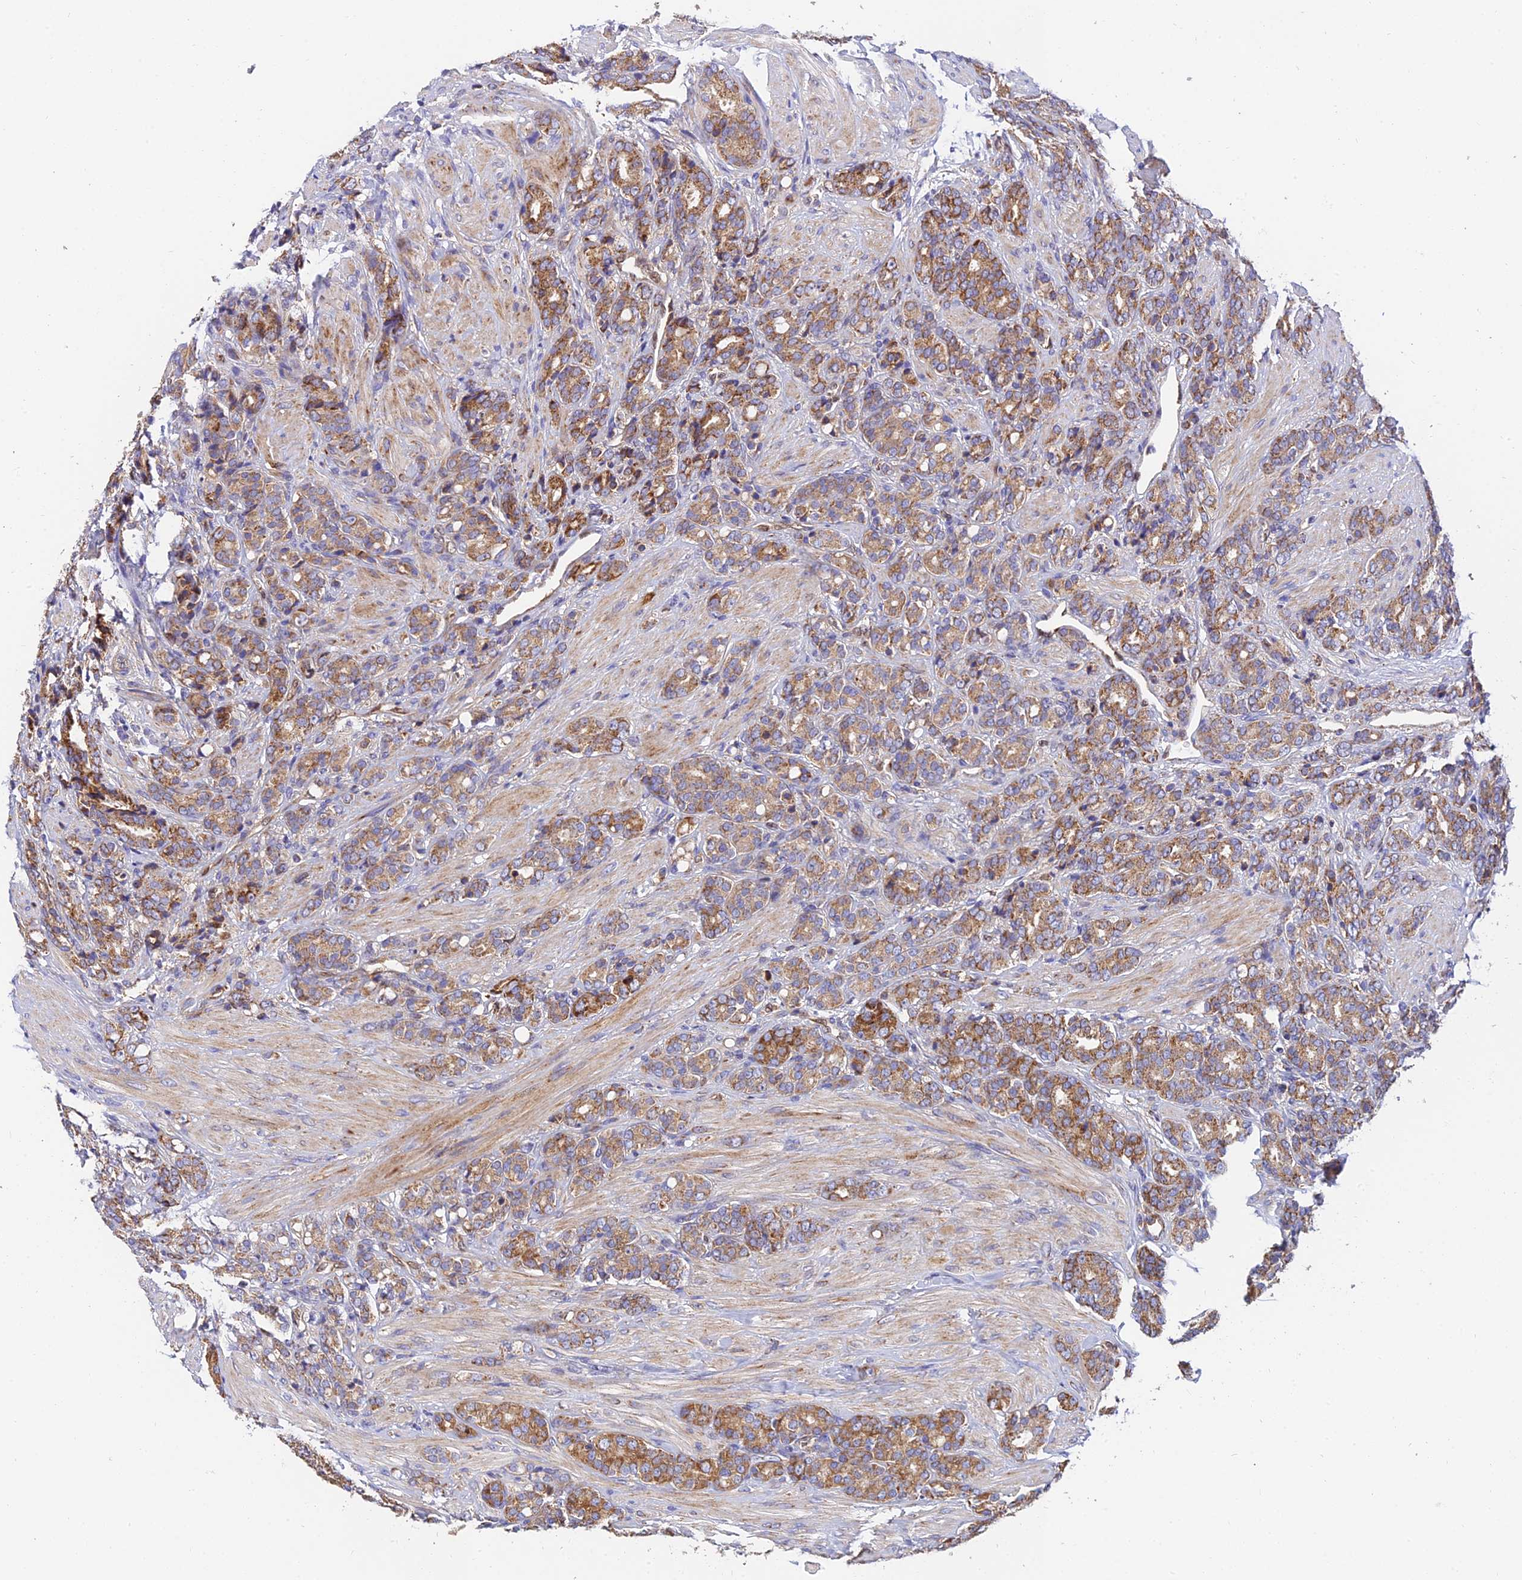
{"staining": {"intensity": "moderate", "quantity": ">75%", "location": "cytoplasmic/membranous"}, "tissue": "prostate cancer", "cell_type": "Tumor cells", "image_type": "cancer", "snomed": [{"axis": "morphology", "description": "Adenocarcinoma, High grade"}, {"axis": "topography", "description": "Prostate"}], "caption": "Immunohistochemistry (IHC) histopathology image of high-grade adenocarcinoma (prostate) stained for a protein (brown), which shows medium levels of moderate cytoplasmic/membranous expression in about >75% of tumor cells.", "gene": "PODNL1", "patient": {"sex": "male", "age": 62}}